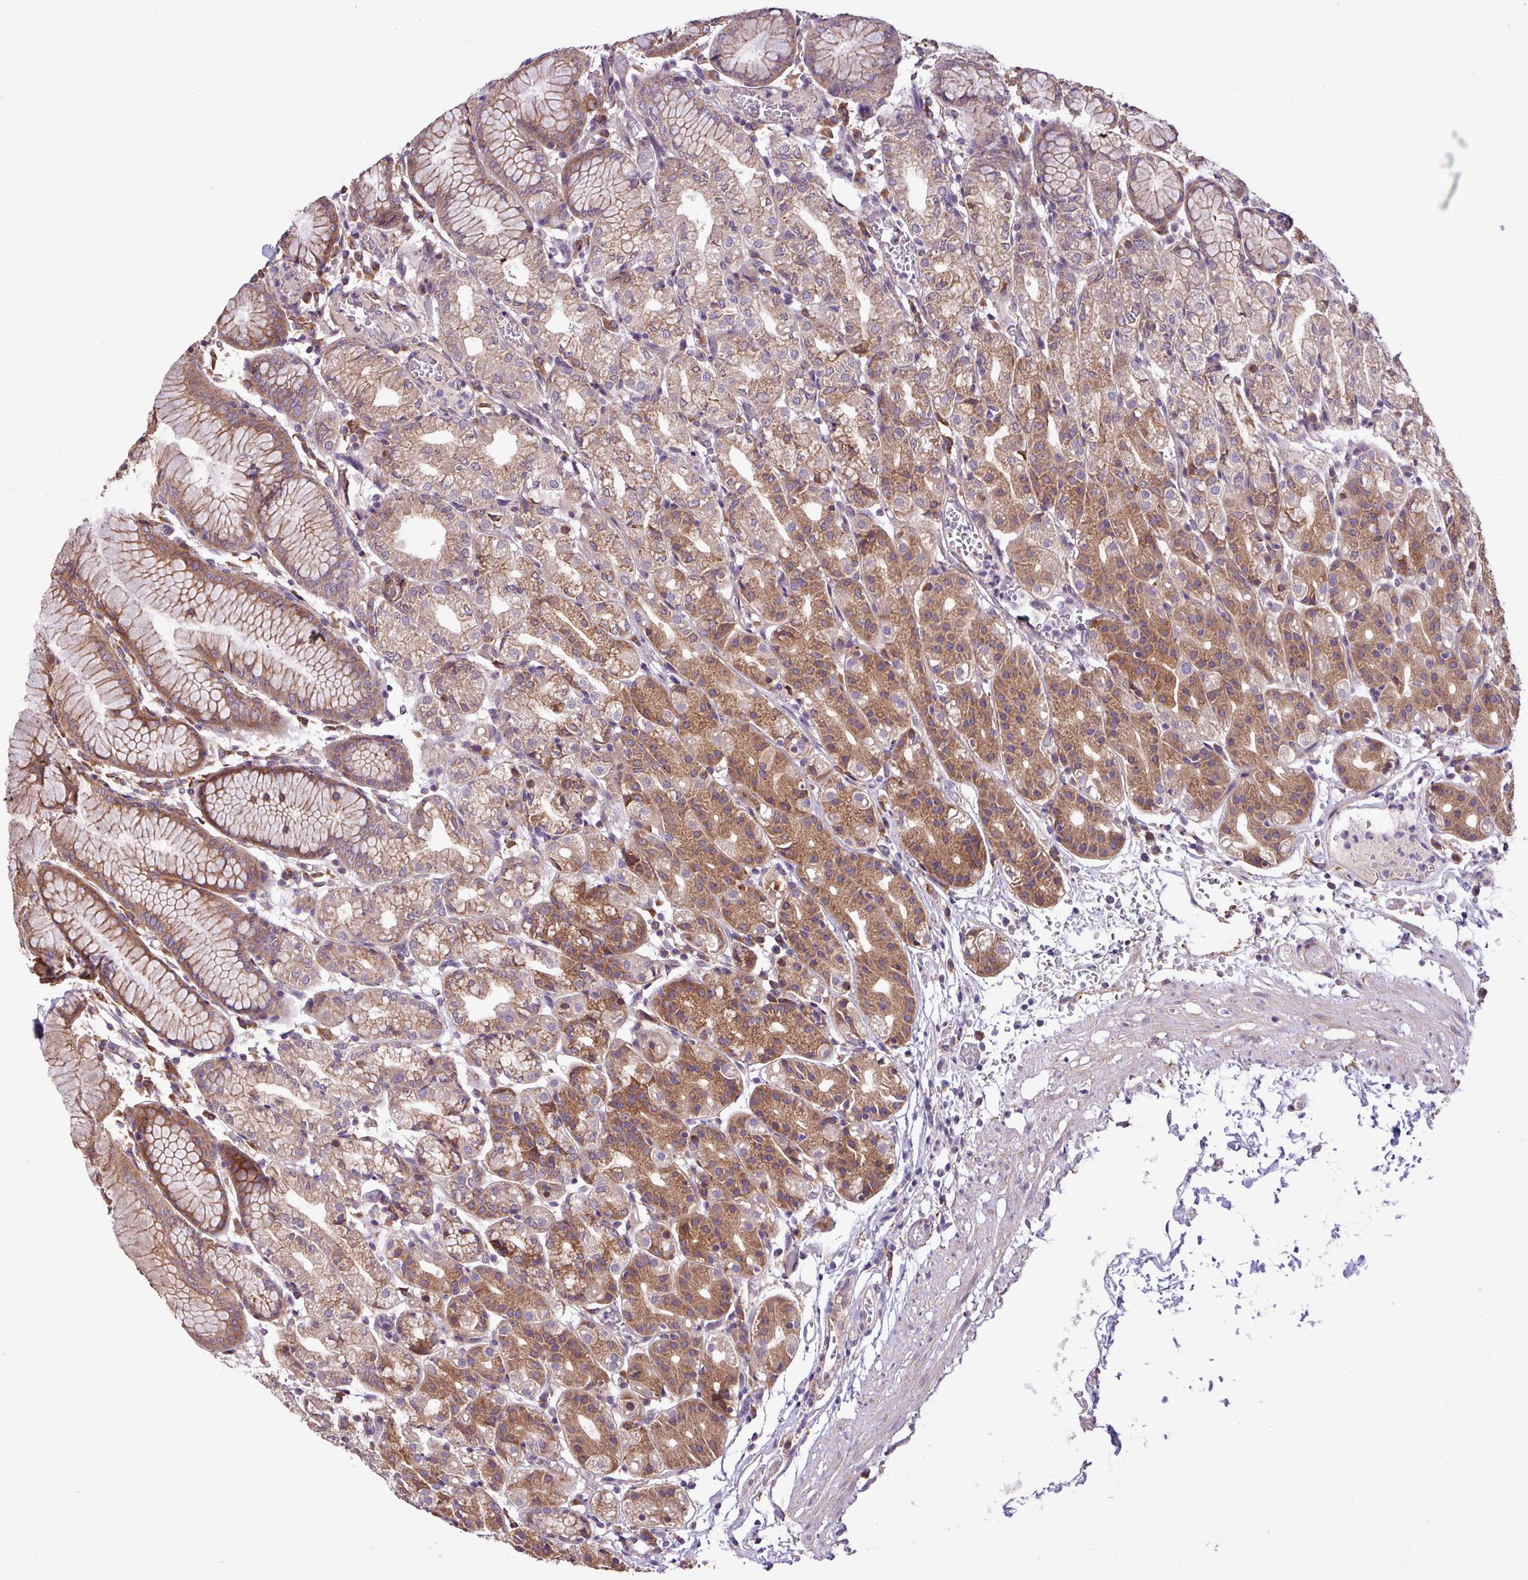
{"staining": {"intensity": "moderate", "quantity": "25%-75%", "location": "cytoplasmic/membranous"}, "tissue": "stomach", "cell_type": "Glandular cells", "image_type": "normal", "snomed": [{"axis": "morphology", "description": "Normal tissue, NOS"}, {"axis": "topography", "description": "Stomach"}], "caption": "High-power microscopy captured an immunohistochemistry image of normal stomach, revealing moderate cytoplasmic/membranous positivity in approximately 25%-75% of glandular cells.", "gene": "MEGF6", "patient": {"sex": "female", "age": 57}}